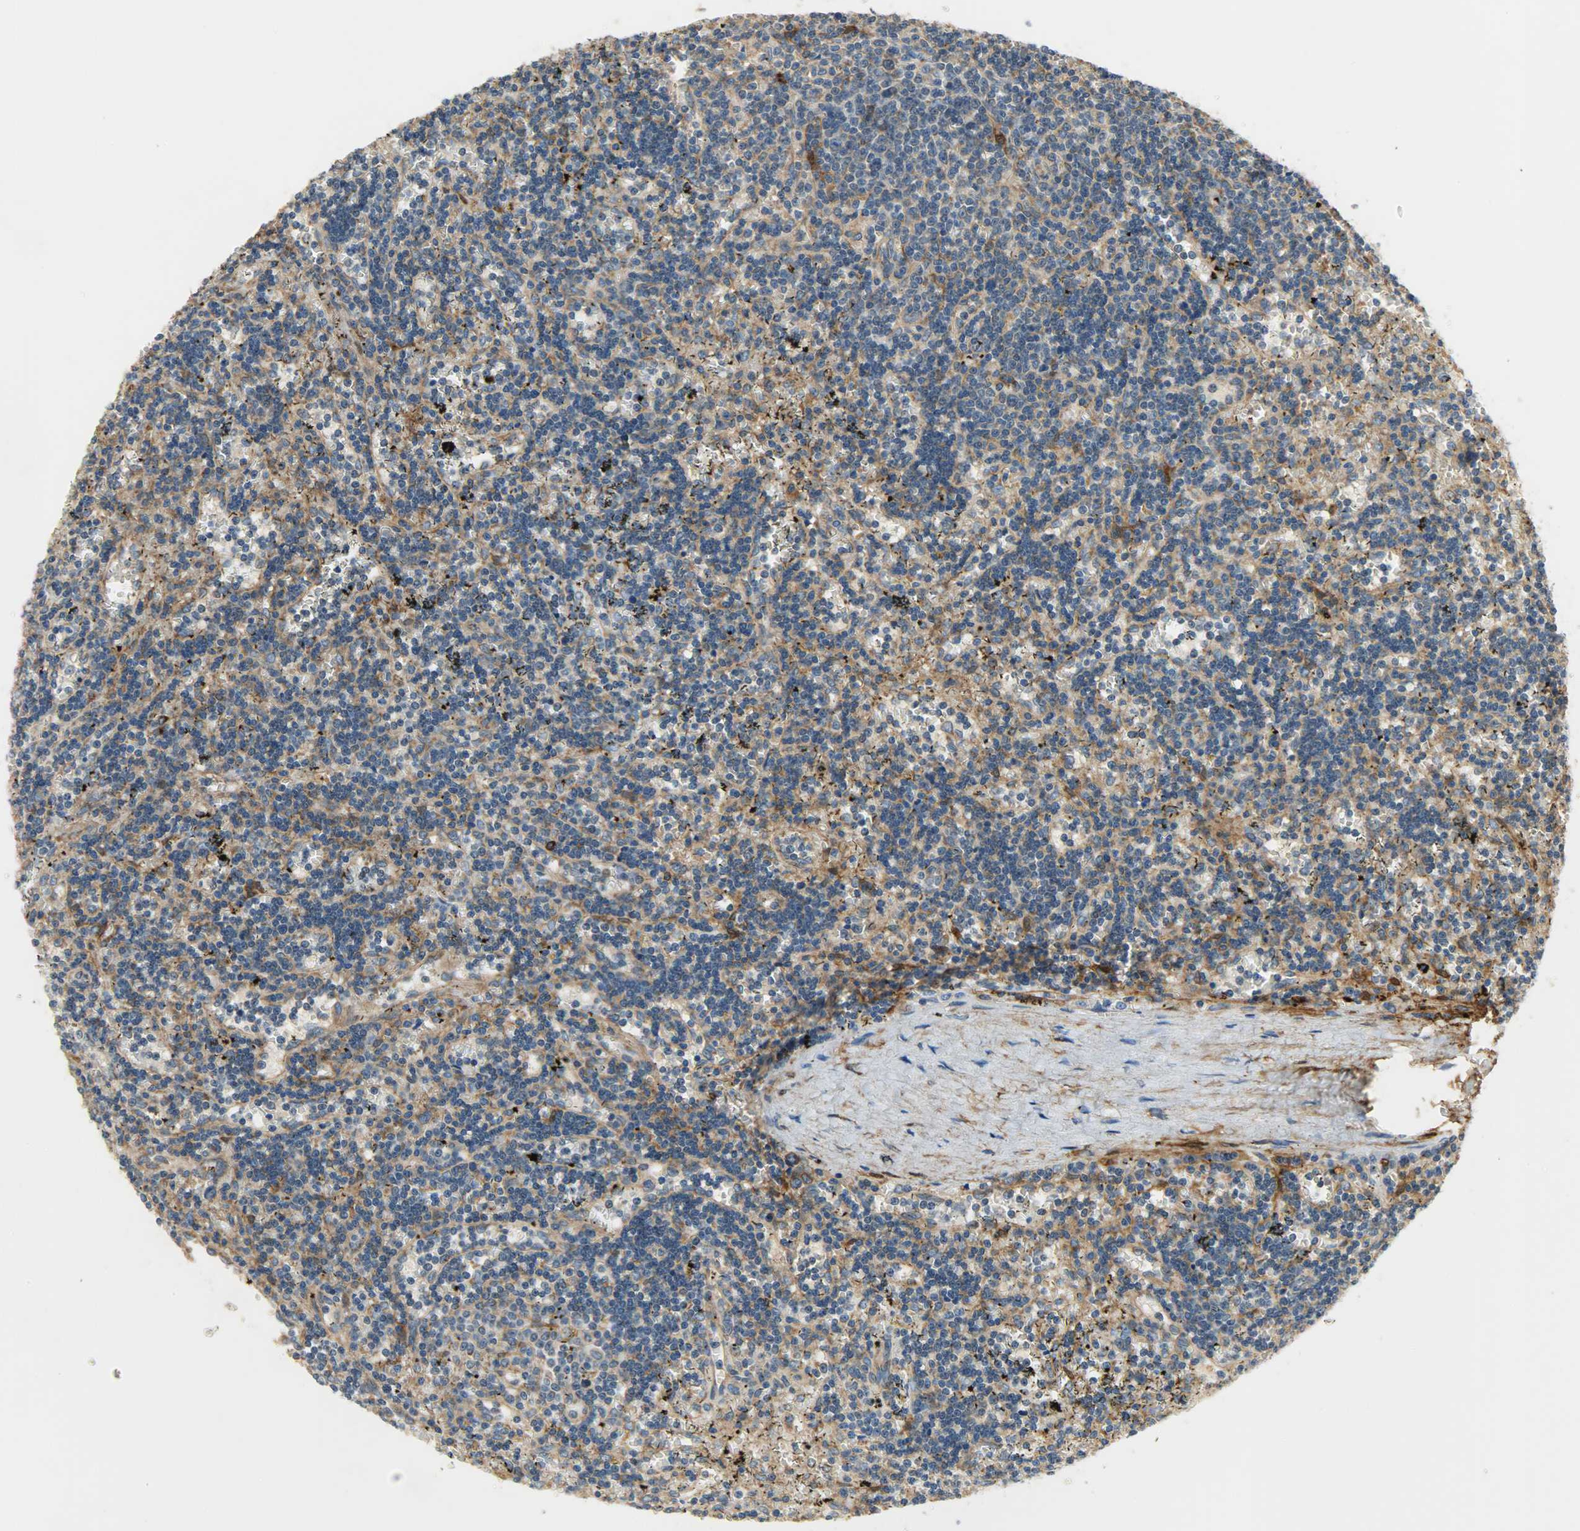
{"staining": {"intensity": "moderate", "quantity": ">75%", "location": "cytoplasmic/membranous"}, "tissue": "lymphoma", "cell_type": "Tumor cells", "image_type": "cancer", "snomed": [{"axis": "morphology", "description": "Malignant lymphoma, non-Hodgkin's type, Low grade"}, {"axis": "topography", "description": "Spleen"}], "caption": "IHC of low-grade malignant lymphoma, non-Hodgkin's type shows medium levels of moderate cytoplasmic/membranous expression in approximately >75% of tumor cells. Using DAB (3,3'-diaminobenzidine) (brown) and hematoxylin (blue) stains, captured at high magnification using brightfield microscopy.", "gene": "C1orf198", "patient": {"sex": "male", "age": 60}}